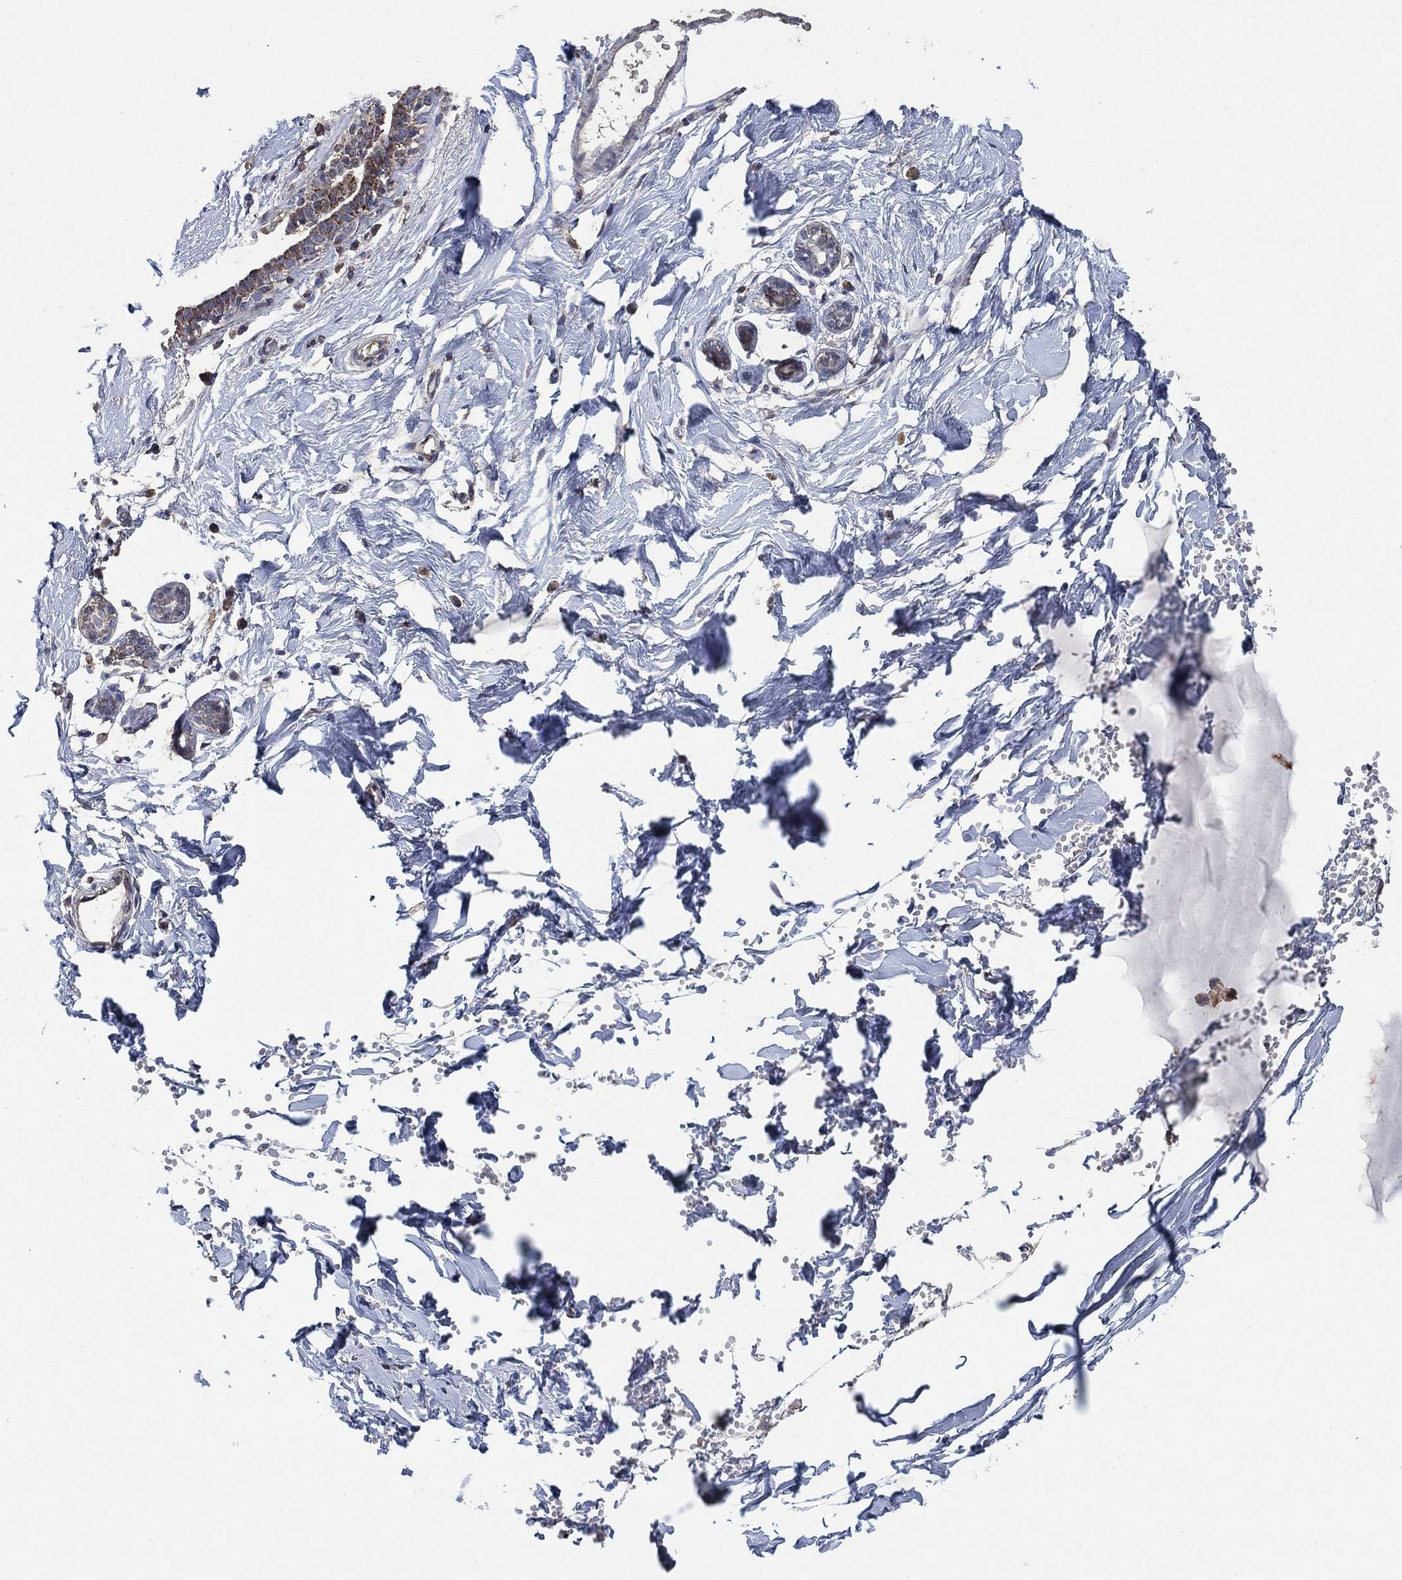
{"staining": {"intensity": "strong", "quantity": "<25%", "location": "cytoplasmic/membranous"}, "tissue": "breast", "cell_type": "Glandular cells", "image_type": "normal", "snomed": [{"axis": "morphology", "description": "Normal tissue, NOS"}, {"axis": "topography", "description": "Breast"}], "caption": "This image displays IHC staining of benign breast, with medium strong cytoplasmic/membranous expression in approximately <25% of glandular cells.", "gene": "MRPS24", "patient": {"sex": "female", "age": 37}}